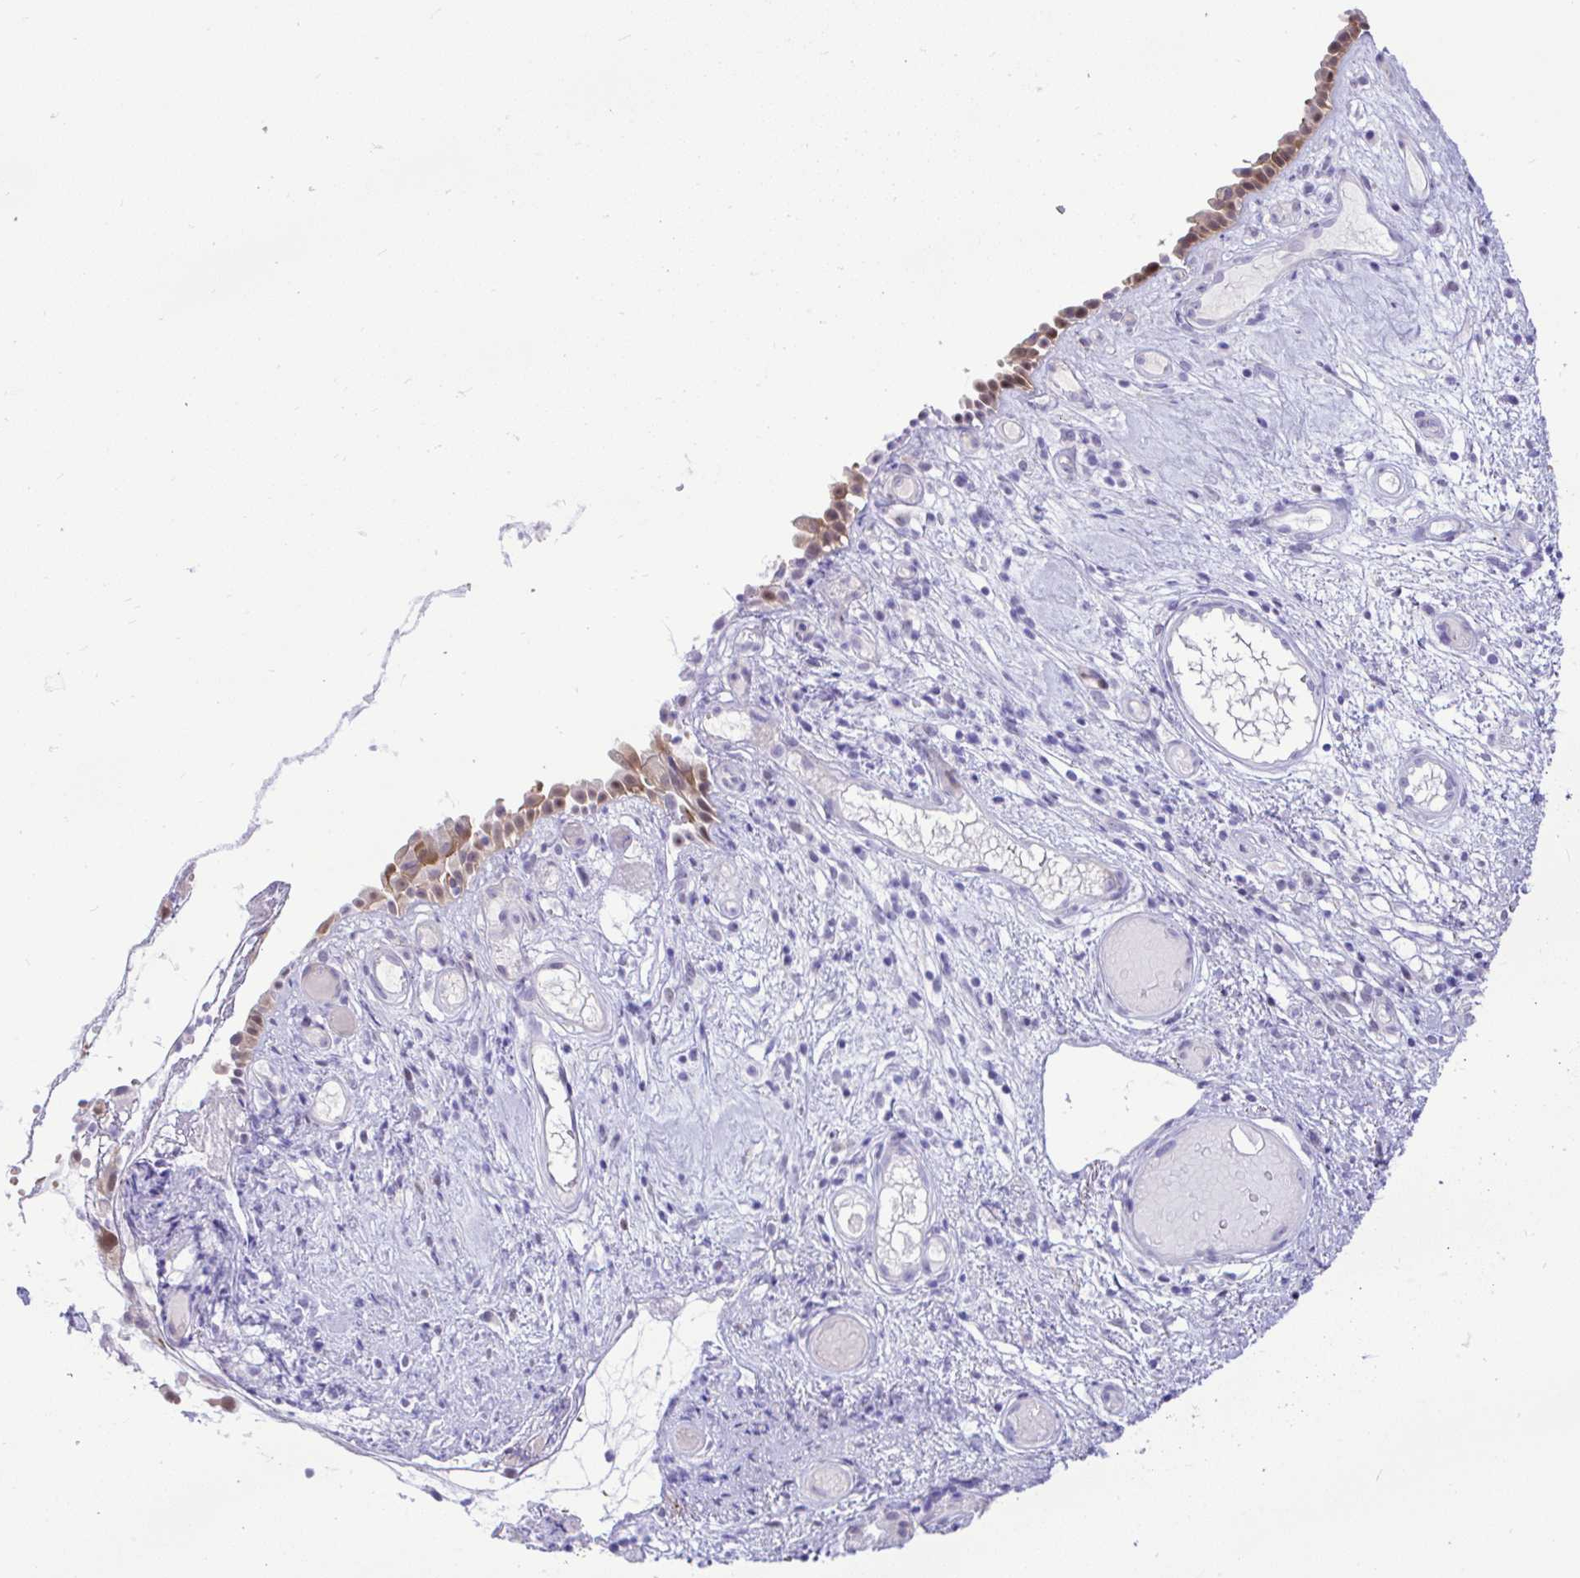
{"staining": {"intensity": "moderate", "quantity": ">75%", "location": "cytoplasmic/membranous,nuclear"}, "tissue": "nasopharynx", "cell_type": "Respiratory epithelial cells", "image_type": "normal", "snomed": [{"axis": "morphology", "description": "Normal tissue, NOS"}, {"axis": "morphology", "description": "Inflammation, NOS"}, {"axis": "topography", "description": "Nasopharynx"}], "caption": "Protein expression by immunohistochemistry shows moderate cytoplasmic/membranous,nuclear expression in approximately >75% of respiratory epithelial cells in benign nasopharynx. The staining was performed using DAB to visualize the protein expression in brown, while the nuclei were stained in blue with hematoxylin (Magnification: 20x).", "gene": "ZNF485", "patient": {"sex": "male", "age": 54}}